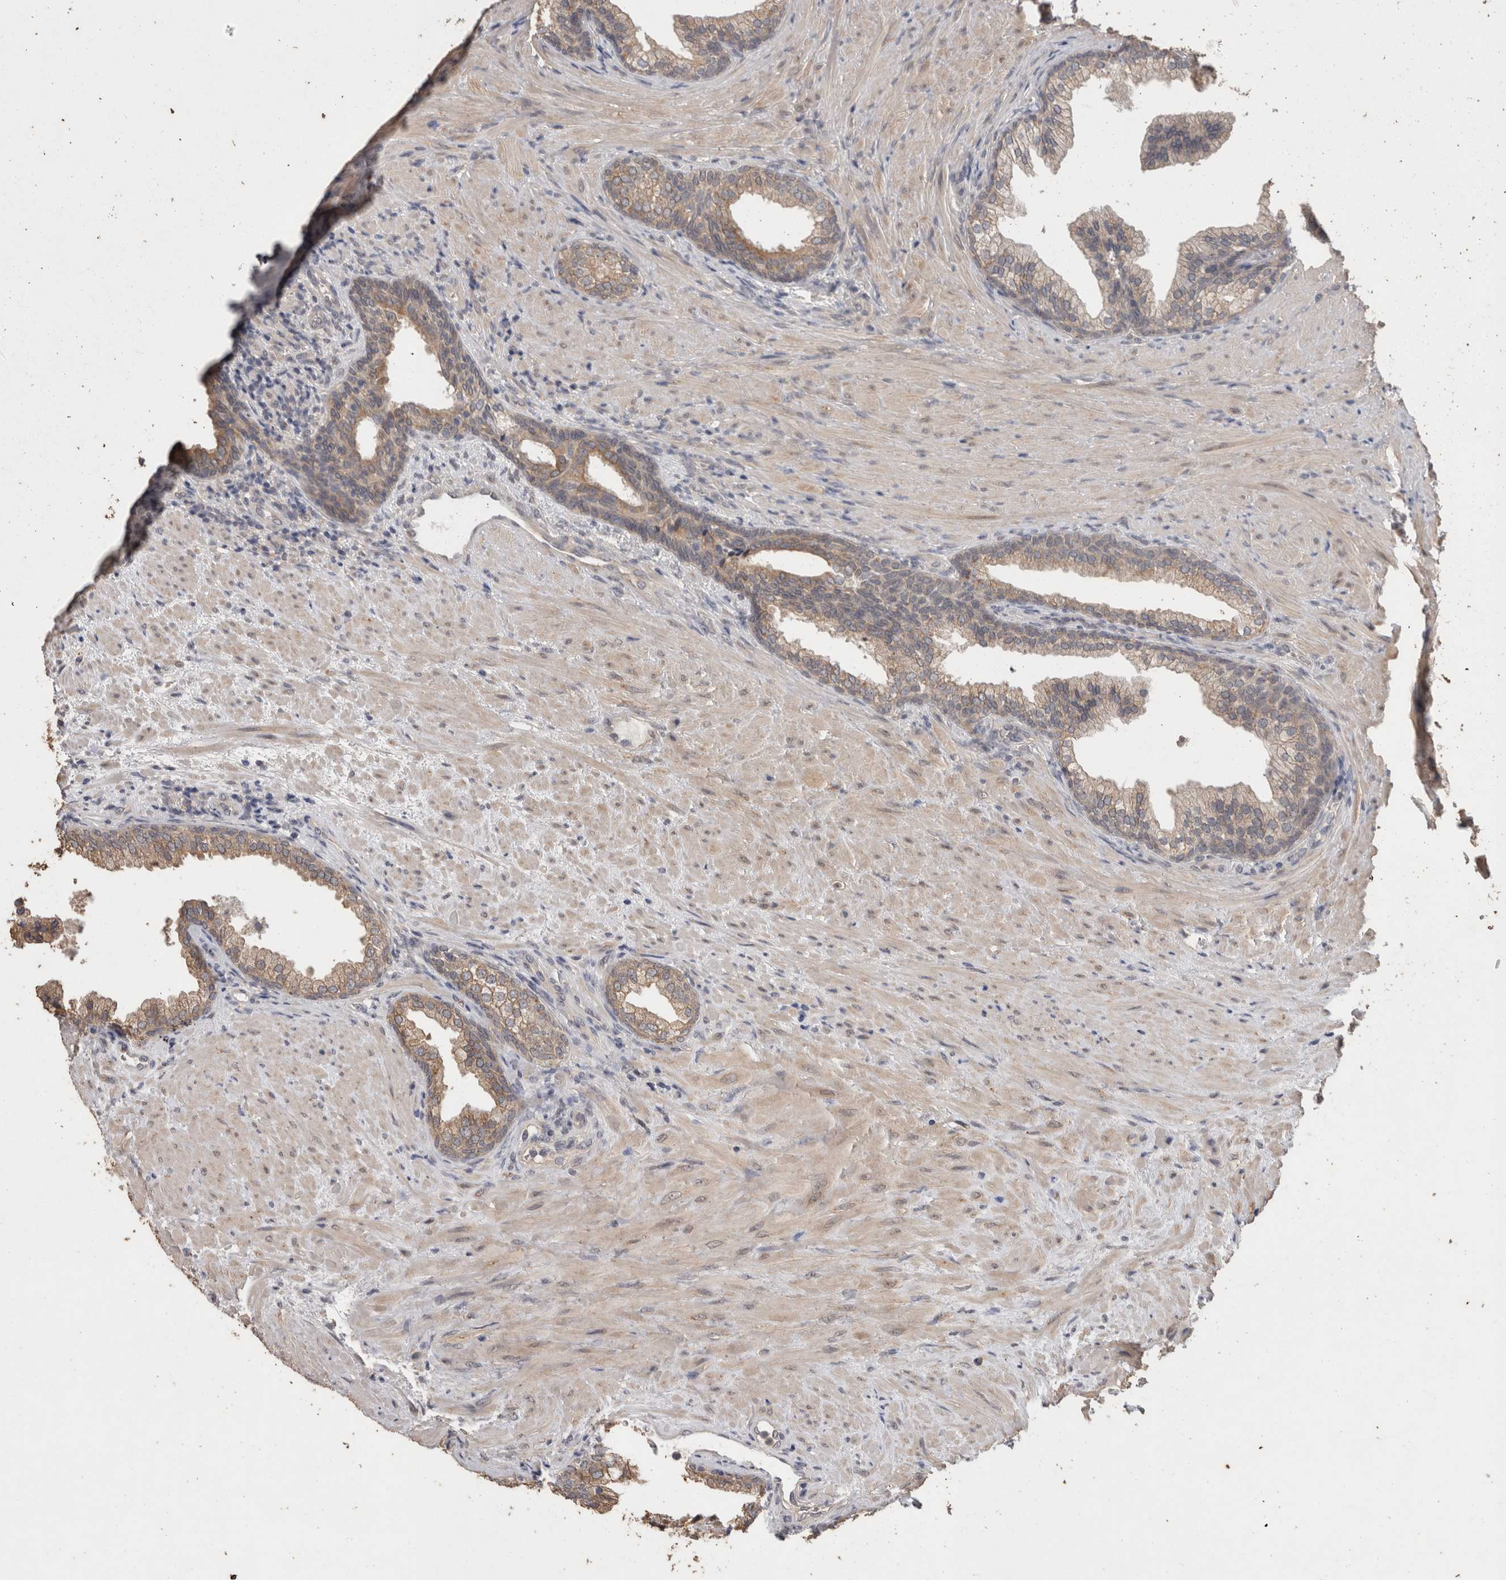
{"staining": {"intensity": "moderate", "quantity": ">75%", "location": "cytoplasmic/membranous,nuclear"}, "tissue": "prostate", "cell_type": "Glandular cells", "image_type": "normal", "snomed": [{"axis": "morphology", "description": "Normal tissue, NOS"}, {"axis": "topography", "description": "Prostate"}], "caption": "Prostate stained with DAB immunohistochemistry (IHC) displays medium levels of moderate cytoplasmic/membranous,nuclear staining in approximately >75% of glandular cells. (DAB (3,3'-diaminobenzidine) = brown stain, brightfield microscopy at high magnification).", "gene": "FHOD3", "patient": {"sex": "male", "age": 76}}